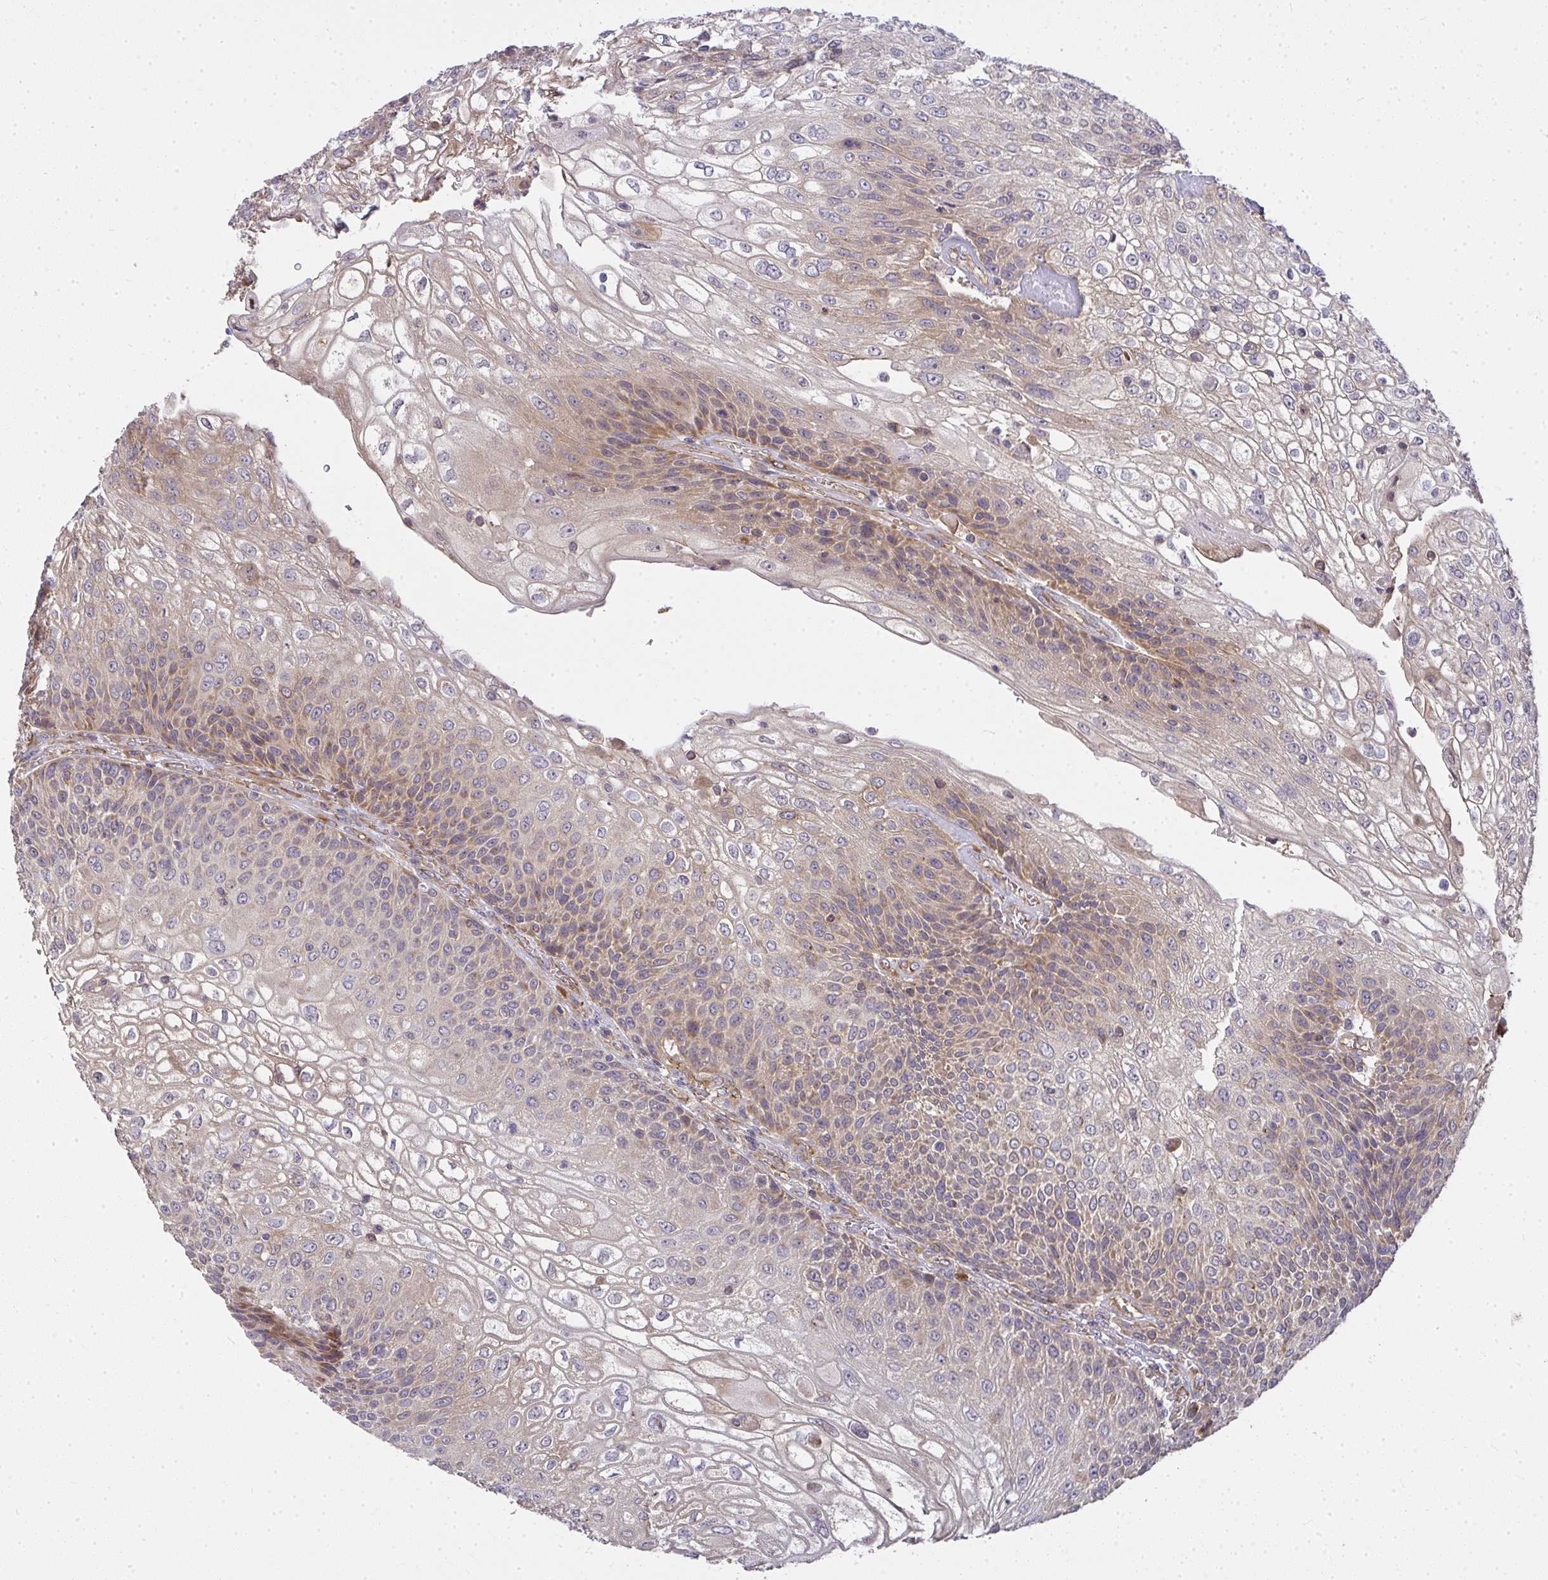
{"staining": {"intensity": "moderate", "quantity": "25%-75%", "location": "cytoplasmic/membranous"}, "tissue": "urothelial cancer", "cell_type": "Tumor cells", "image_type": "cancer", "snomed": [{"axis": "morphology", "description": "Urothelial carcinoma, High grade"}, {"axis": "topography", "description": "Urinary bladder"}], "caption": "An image of human high-grade urothelial carcinoma stained for a protein reveals moderate cytoplasmic/membranous brown staining in tumor cells.", "gene": "B4GALT6", "patient": {"sex": "female", "age": 70}}